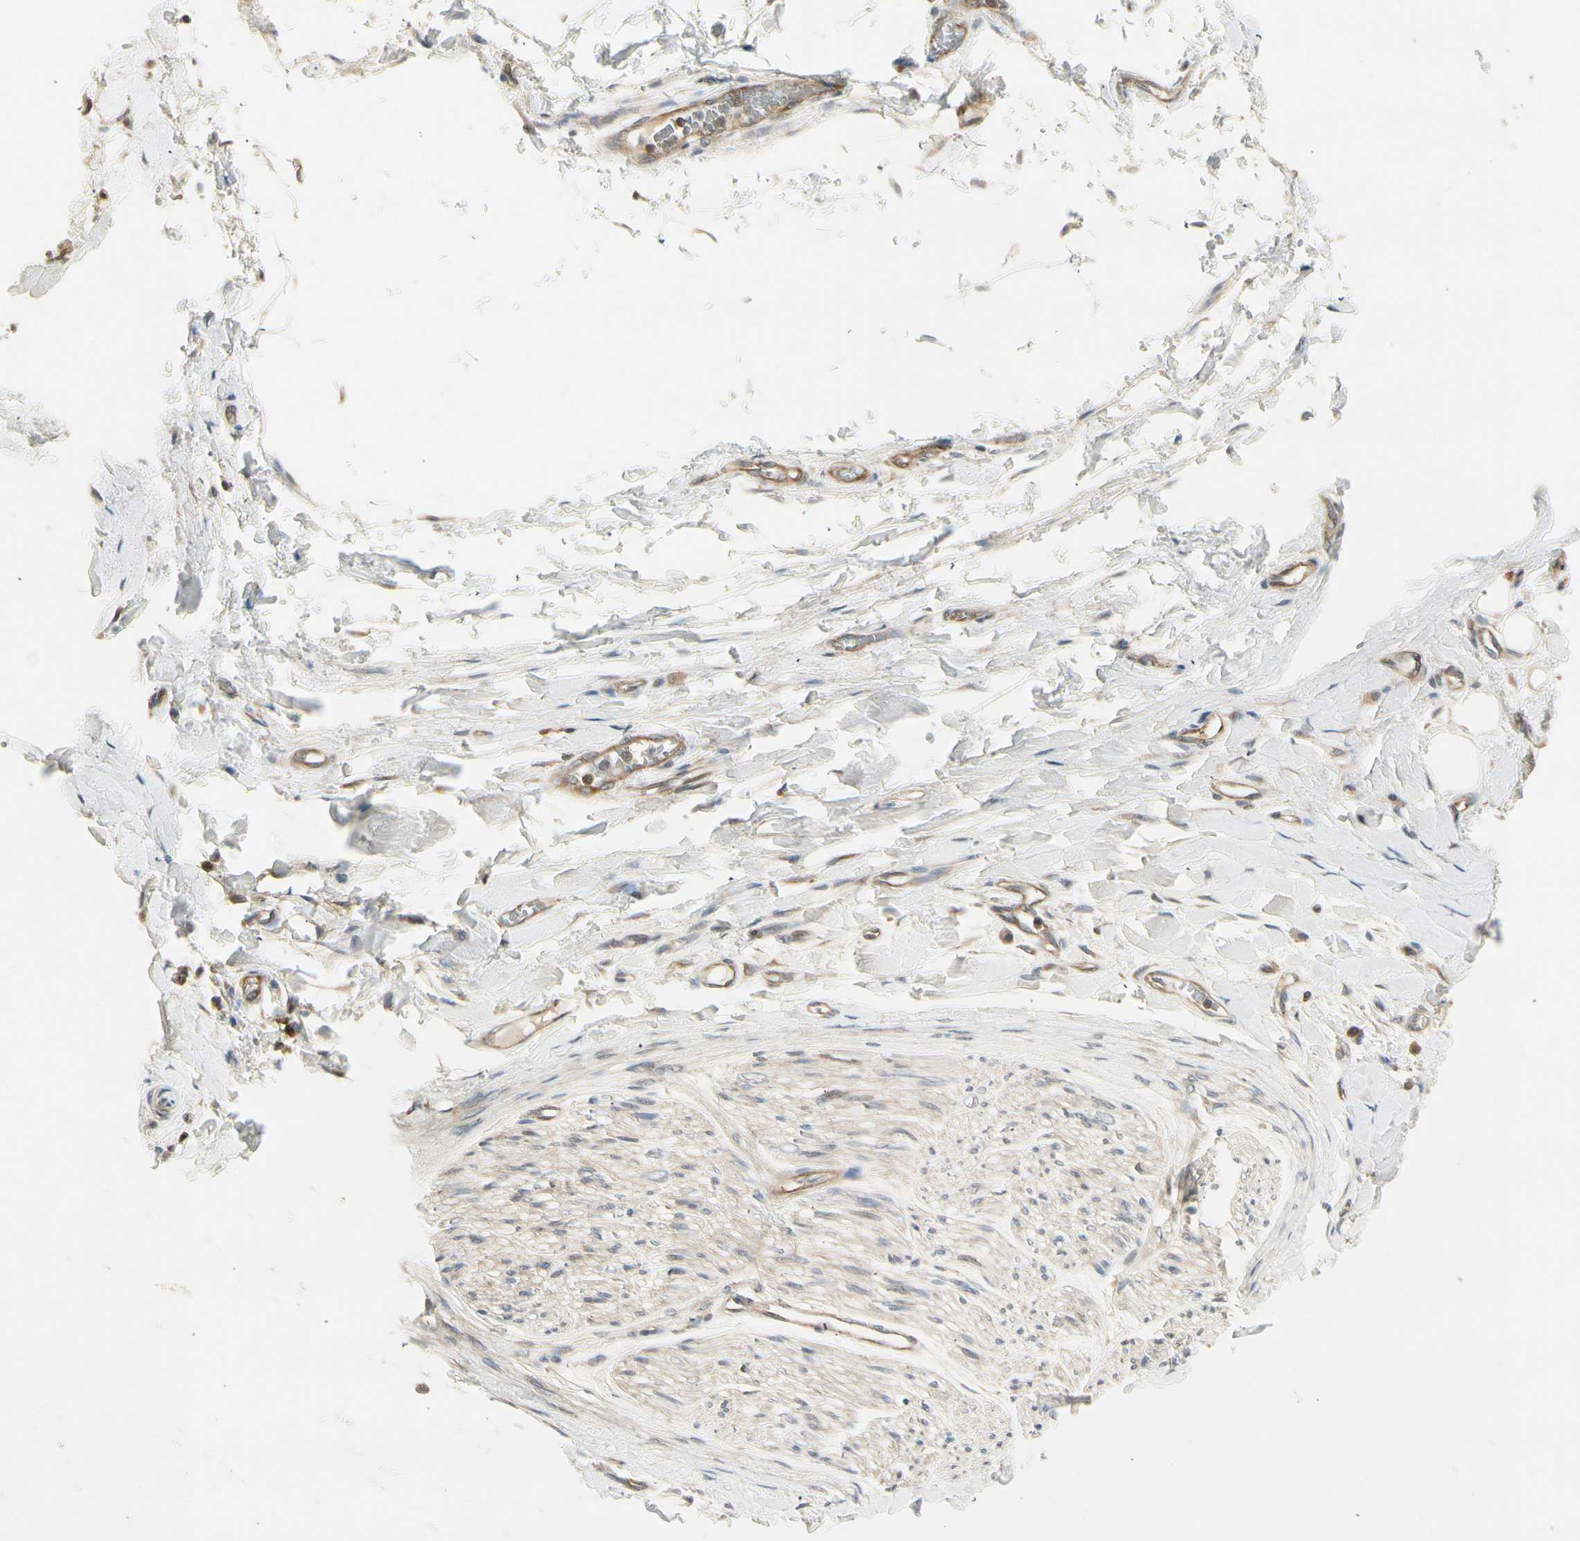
{"staining": {"intensity": "weak", "quantity": ">75%", "location": "cytoplasmic/membranous"}, "tissue": "adipose tissue", "cell_type": "Adipocytes", "image_type": "normal", "snomed": [{"axis": "morphology", "description": "Normal tissue, NOS"}, {"axis": "morphology", "description": "Adenocarcinoma, NOS"}, {"axis": "topography", "description": "Esophagus"}], "caption": "This is a micrograph of immunohistochemistry (IHC) staining of unremarkable adipose tissue, which shows weak positivity in the cytoplasmic/membranous of adipocytes.", "gene": "OXSR1", "patient": {"sex": "male", "age": 62}}